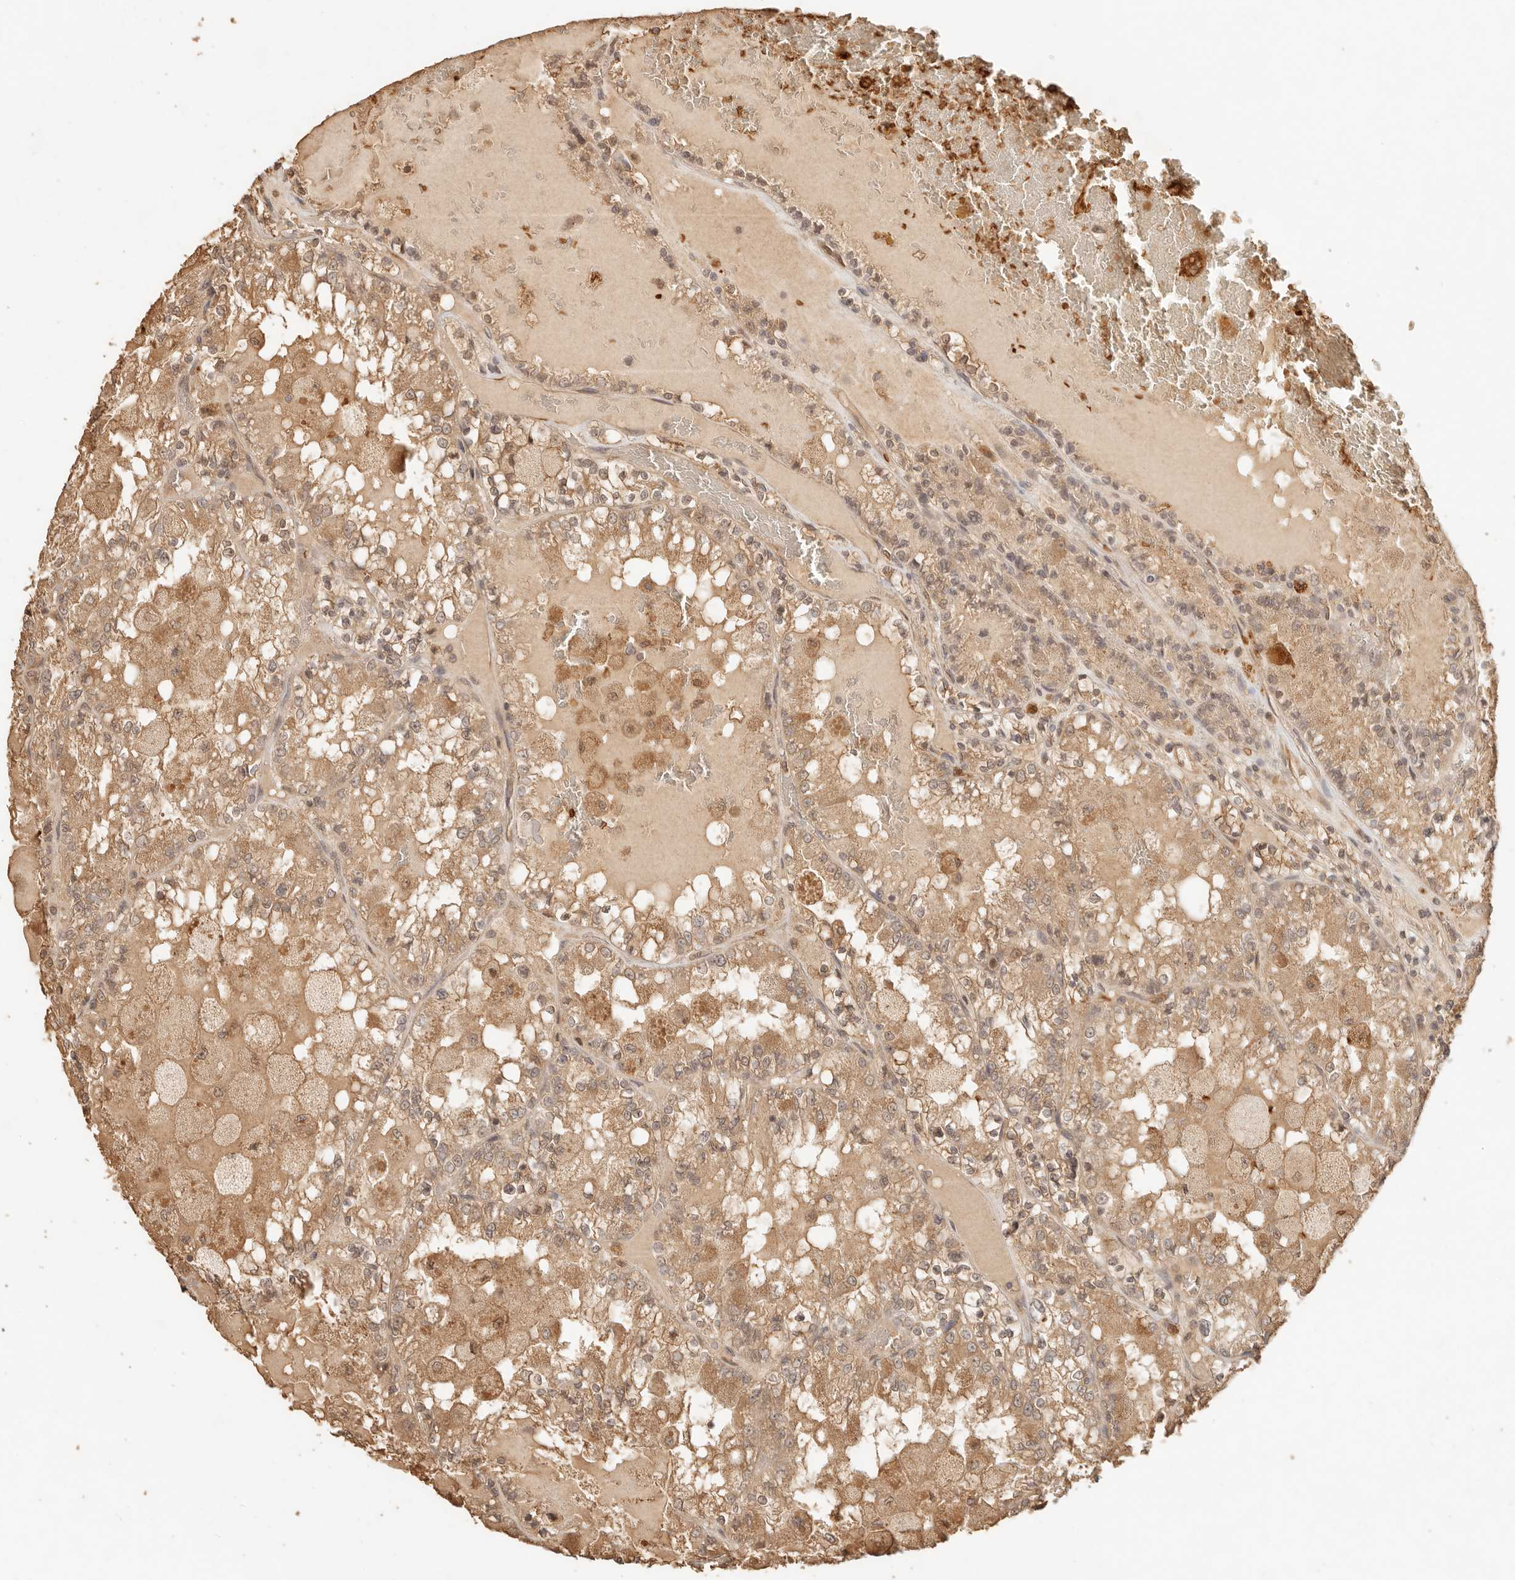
{"staining": {"intensity": "weak", "quantity": "25%-75%", "location": "cytoplasmic/membranous"}, "tissue": "renal cancer", "cell_type": "Tumor cells", "image_type": "cancer", "snomed": [{"axis": "morphology", "description": "Adenocarcinoma, NOS"}, {"axis": "topography", "description": "Kidney"}], "caption": "Renal cancer (adenocarcinoma) stained for a protein (brown) demonstrates weak cytoplasmic/membranous positive staining in approximately 25%-75% of tumor cells.", "gene": "INTS11", "patient": {"sex": "female", "age": 56}}